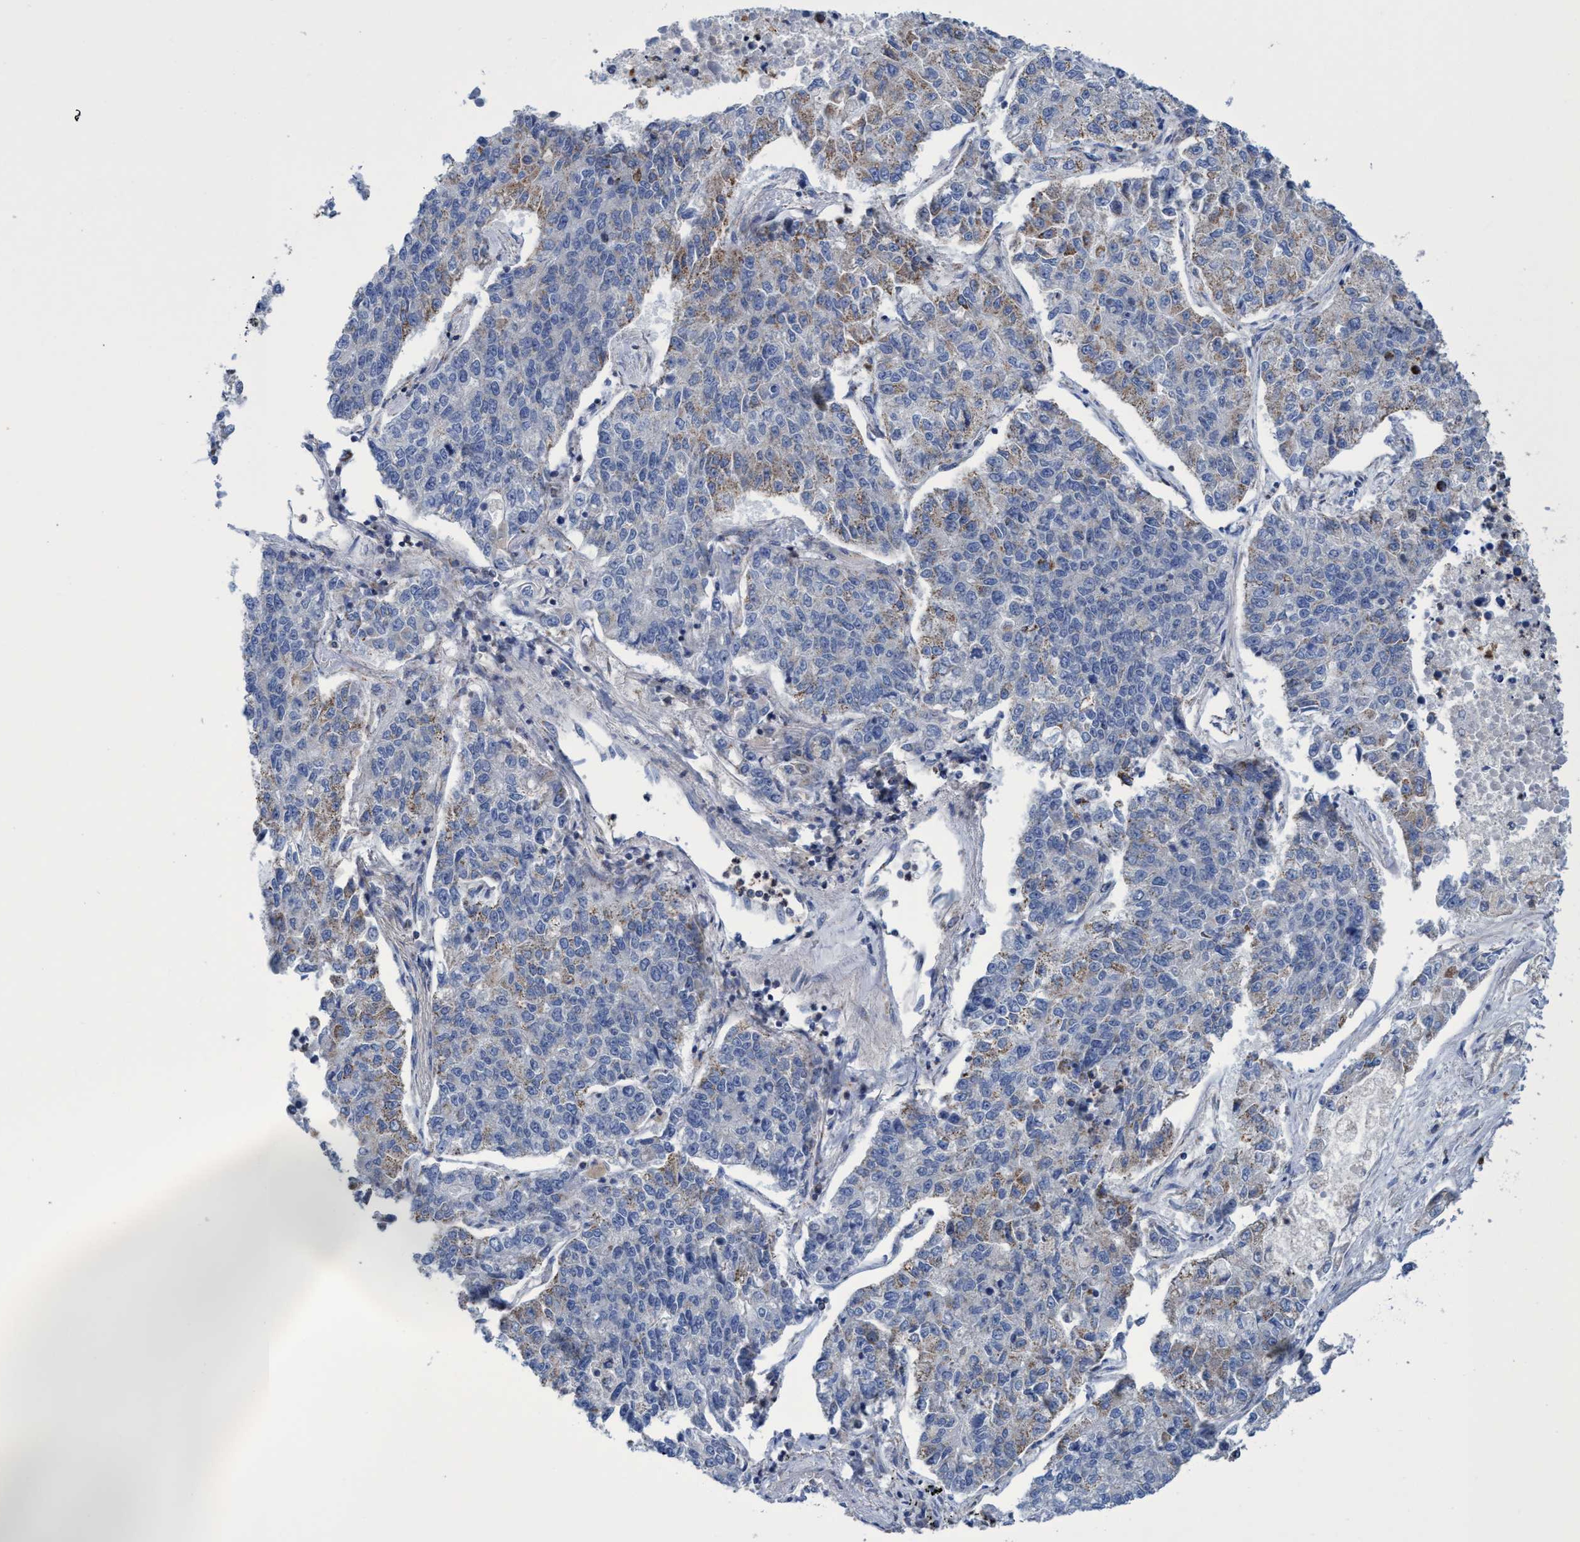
{"staining": {"intensity": "moderate", "quantity": "<25%", "location": "cytoplasmic/membranous"}, "tissue": "lung cancer", "cell_type": "Tumor cells", "image_type": "cancer", "snomed": [{"axis": "morphology", "description": "Adenocarcinoma, NOS"}, {"axis": "topography", "description": "Lung"}], "caption": "DAB immunohistochemical staining of lung cancer displays moderate cytoplasmic/membranous protein expression in about <25% of tumor cells. The protein of interest is shown in brown color, while the nuclei are stained blue.", "gene": "ZNF750", "patient": {"sex": "male", "age": 49}}